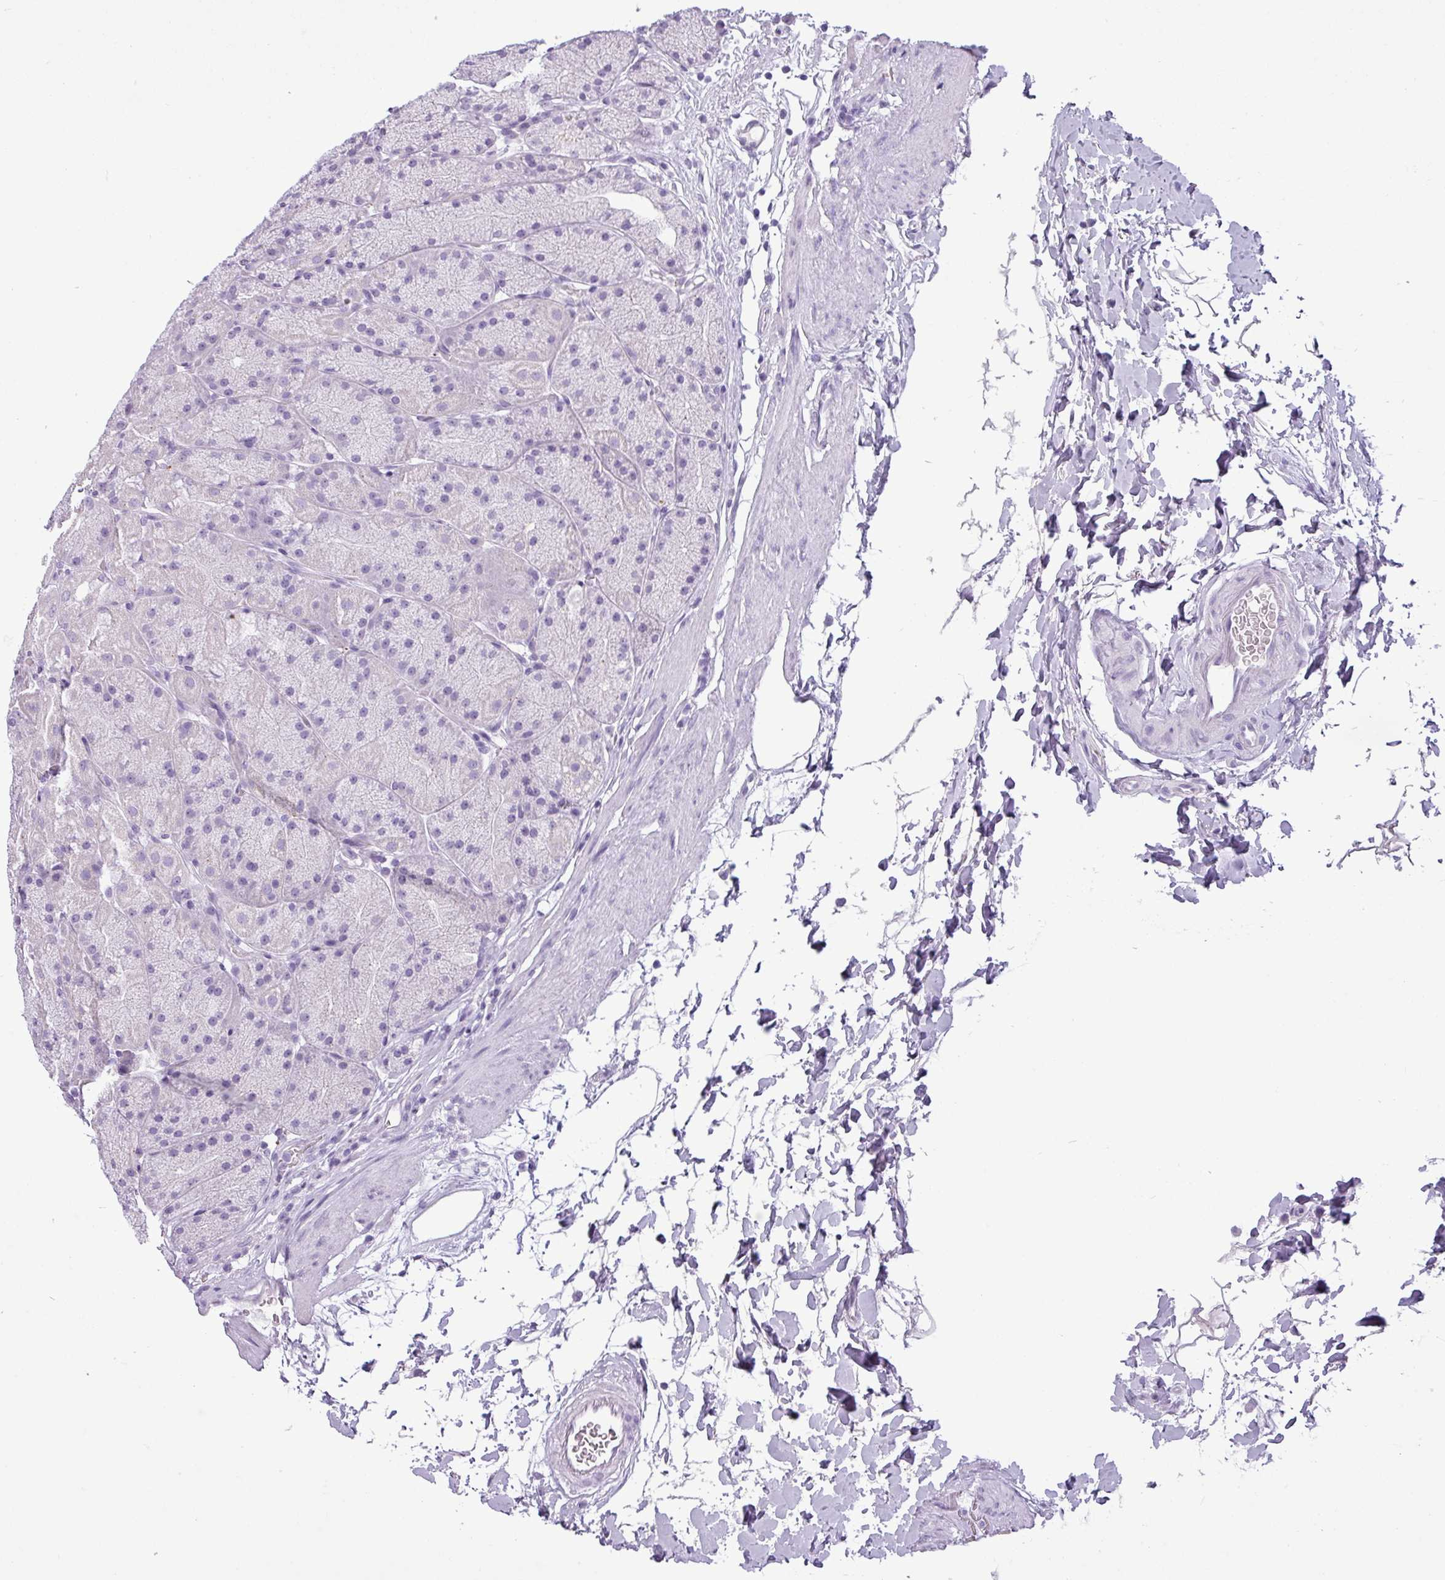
{"staining": {"intensity": "negative", "quantity": "none", "location": "none"}, "tissue": "stomach", "cell_type": "Glandular cells", "image_type": "normal", "snomed": [{"axis": "morphology", "description": "Normal tissue, NOS"}, {"axis": "topography", "description": "Stomach, upper"}, {"axis": "topography", "description": "Stomach, lower"}], "caption": "This is an immunohistochemistry (IHC) photomicrograph of benign human stomach. There is no staining in glandular cells.", "gene": "CDH16", "patient": {"sex": "male", "age": 67}}